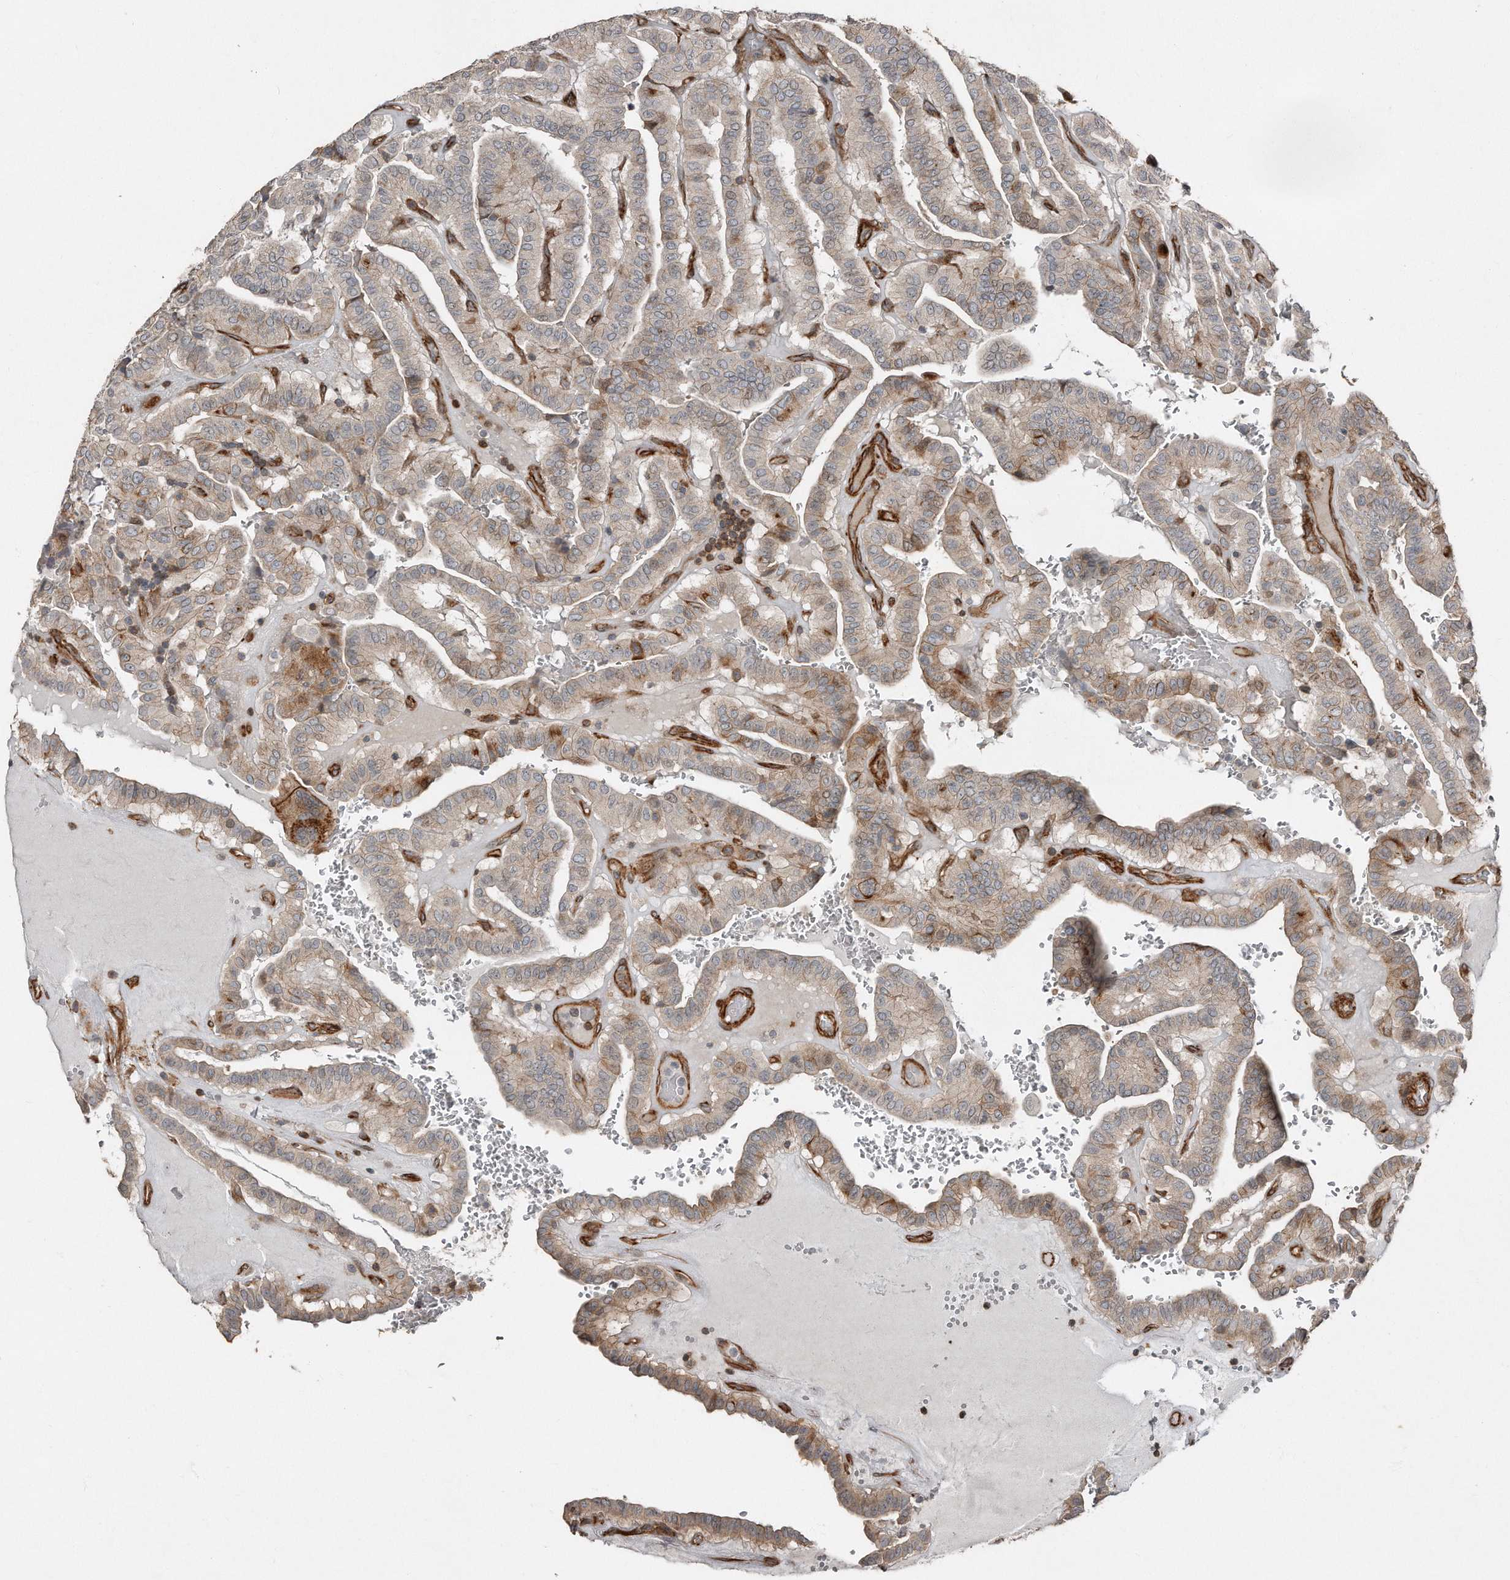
{"staining": {"intensity": "weak", "quantity": "<25%", "location": "cytoplasmic/membranous"}, "tissue": "thyroid cancer", "cell_type": "Tumor cells", "image_type": "cancer", "snomed": [{"axis": "morphology", "description": "Papillary adenocarcinoma, NOS"}, {"axis": "topography", "description": "Thyroid gland"}], "caption": "Immunohistochemical staining of human thyroid papillary adenocarcinoma demonstrates no significant positivity in tumor cells. (Stains: DAB (3,3'-diaminobenzidine) immunohistochemistry (IHC) with hematoxylin counter stain, Microscopy: brightfield microscopy at high magnification).", "gene": "SNAP47", "patient": {"sex": "male", "age": 77}}